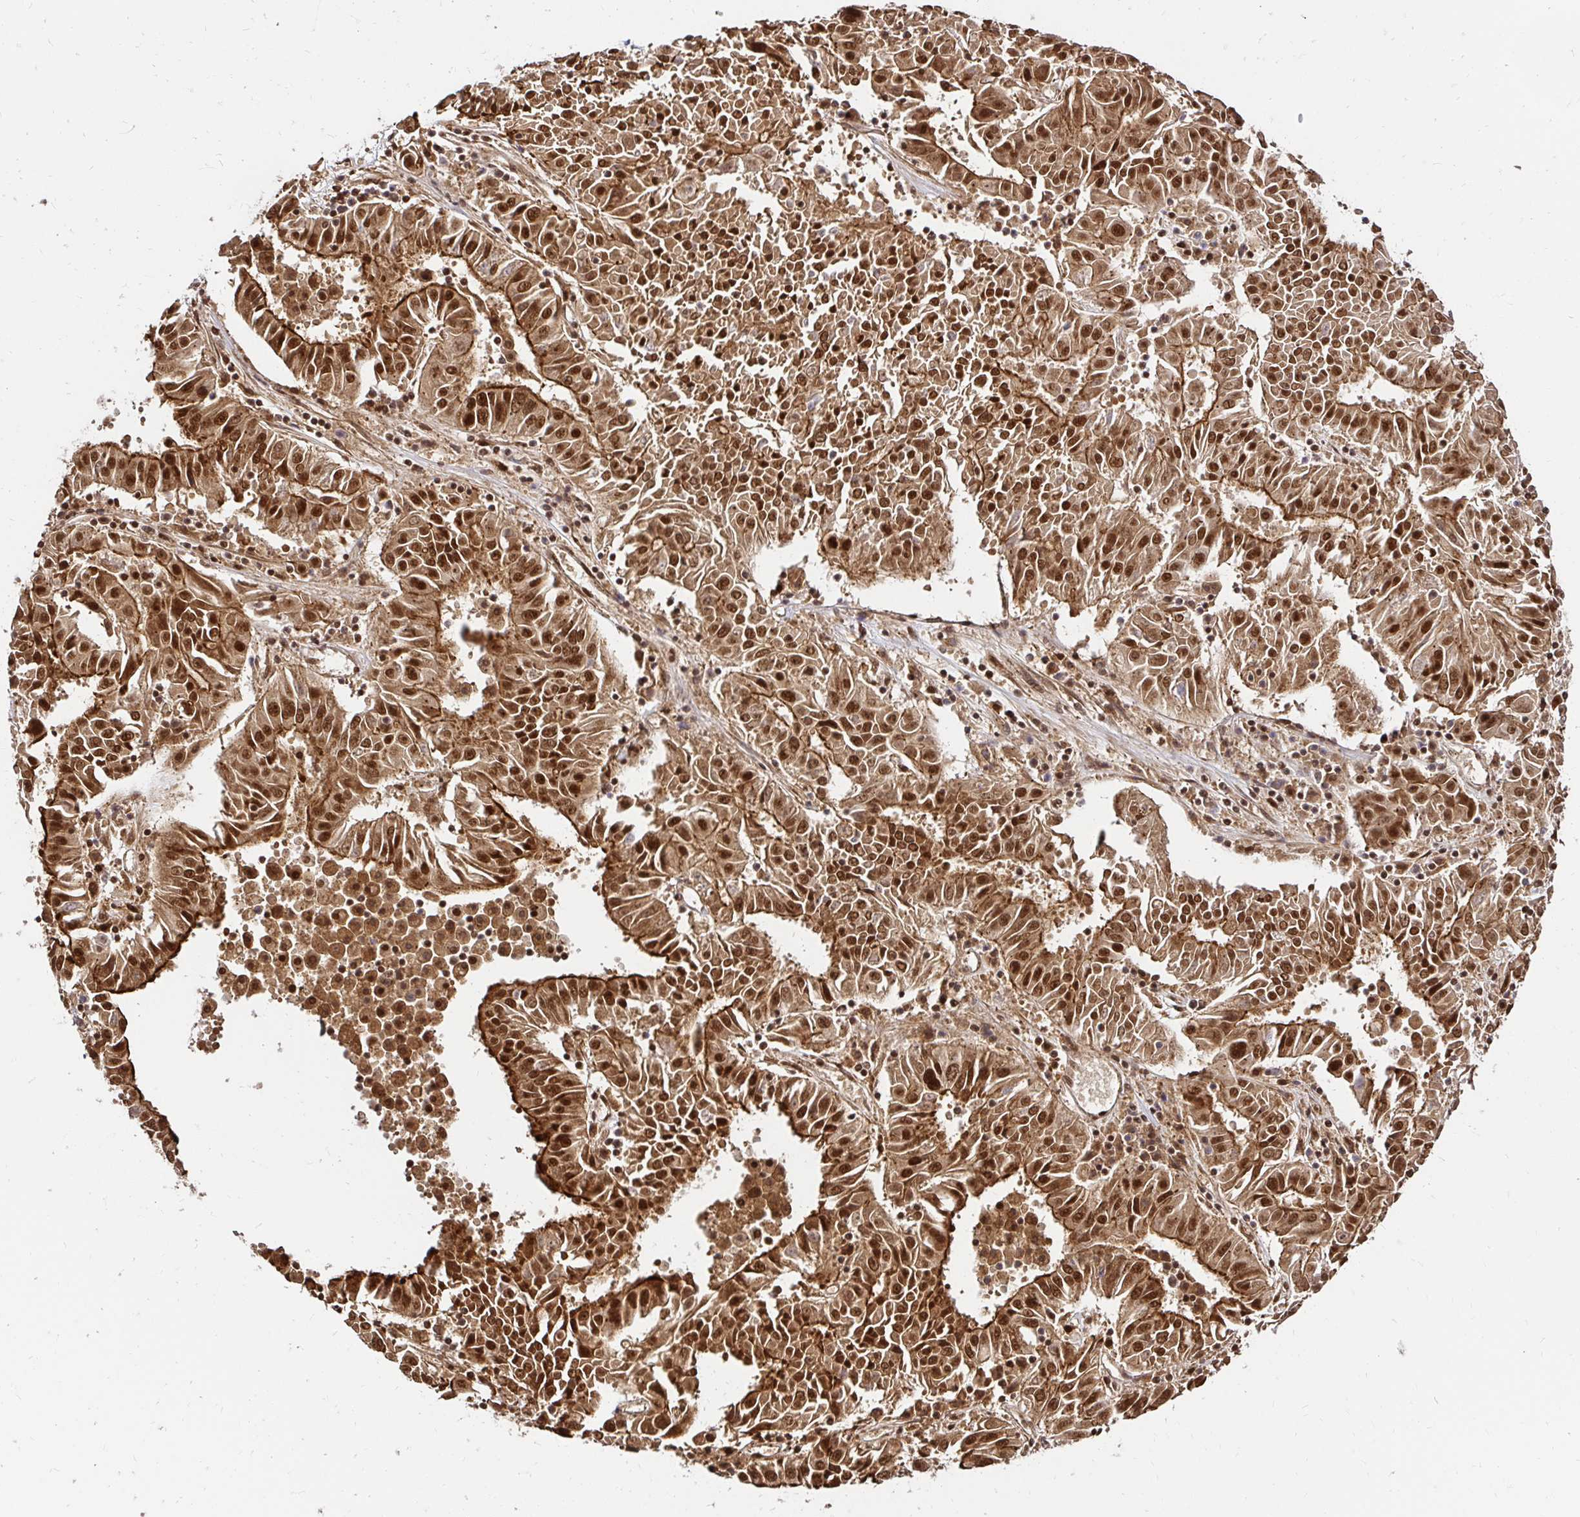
{"staining": {"intensity": "strong", "quantity": ">75%", "location": "cytoplasmic/membranous,nuclear"}, "tissue": "pancreatic cancer", "cell_type": "Tumor cells", "image_type": "cancer", "snomed": [{"axis": "morphology", "description": "Adenocarcinoma, NOS"}, {"axis": "topography", "description": "Pancreas"}], "caption": "IHC (DAB) staining of human adenocarcinoma (pancreatic) demonstrates strong cytoplasmic/membranous and nuclear protein expression in approximately >75% of tumor cells.", "gene": "GLYR1", "patient": {"sex": "male", "age": 63}}